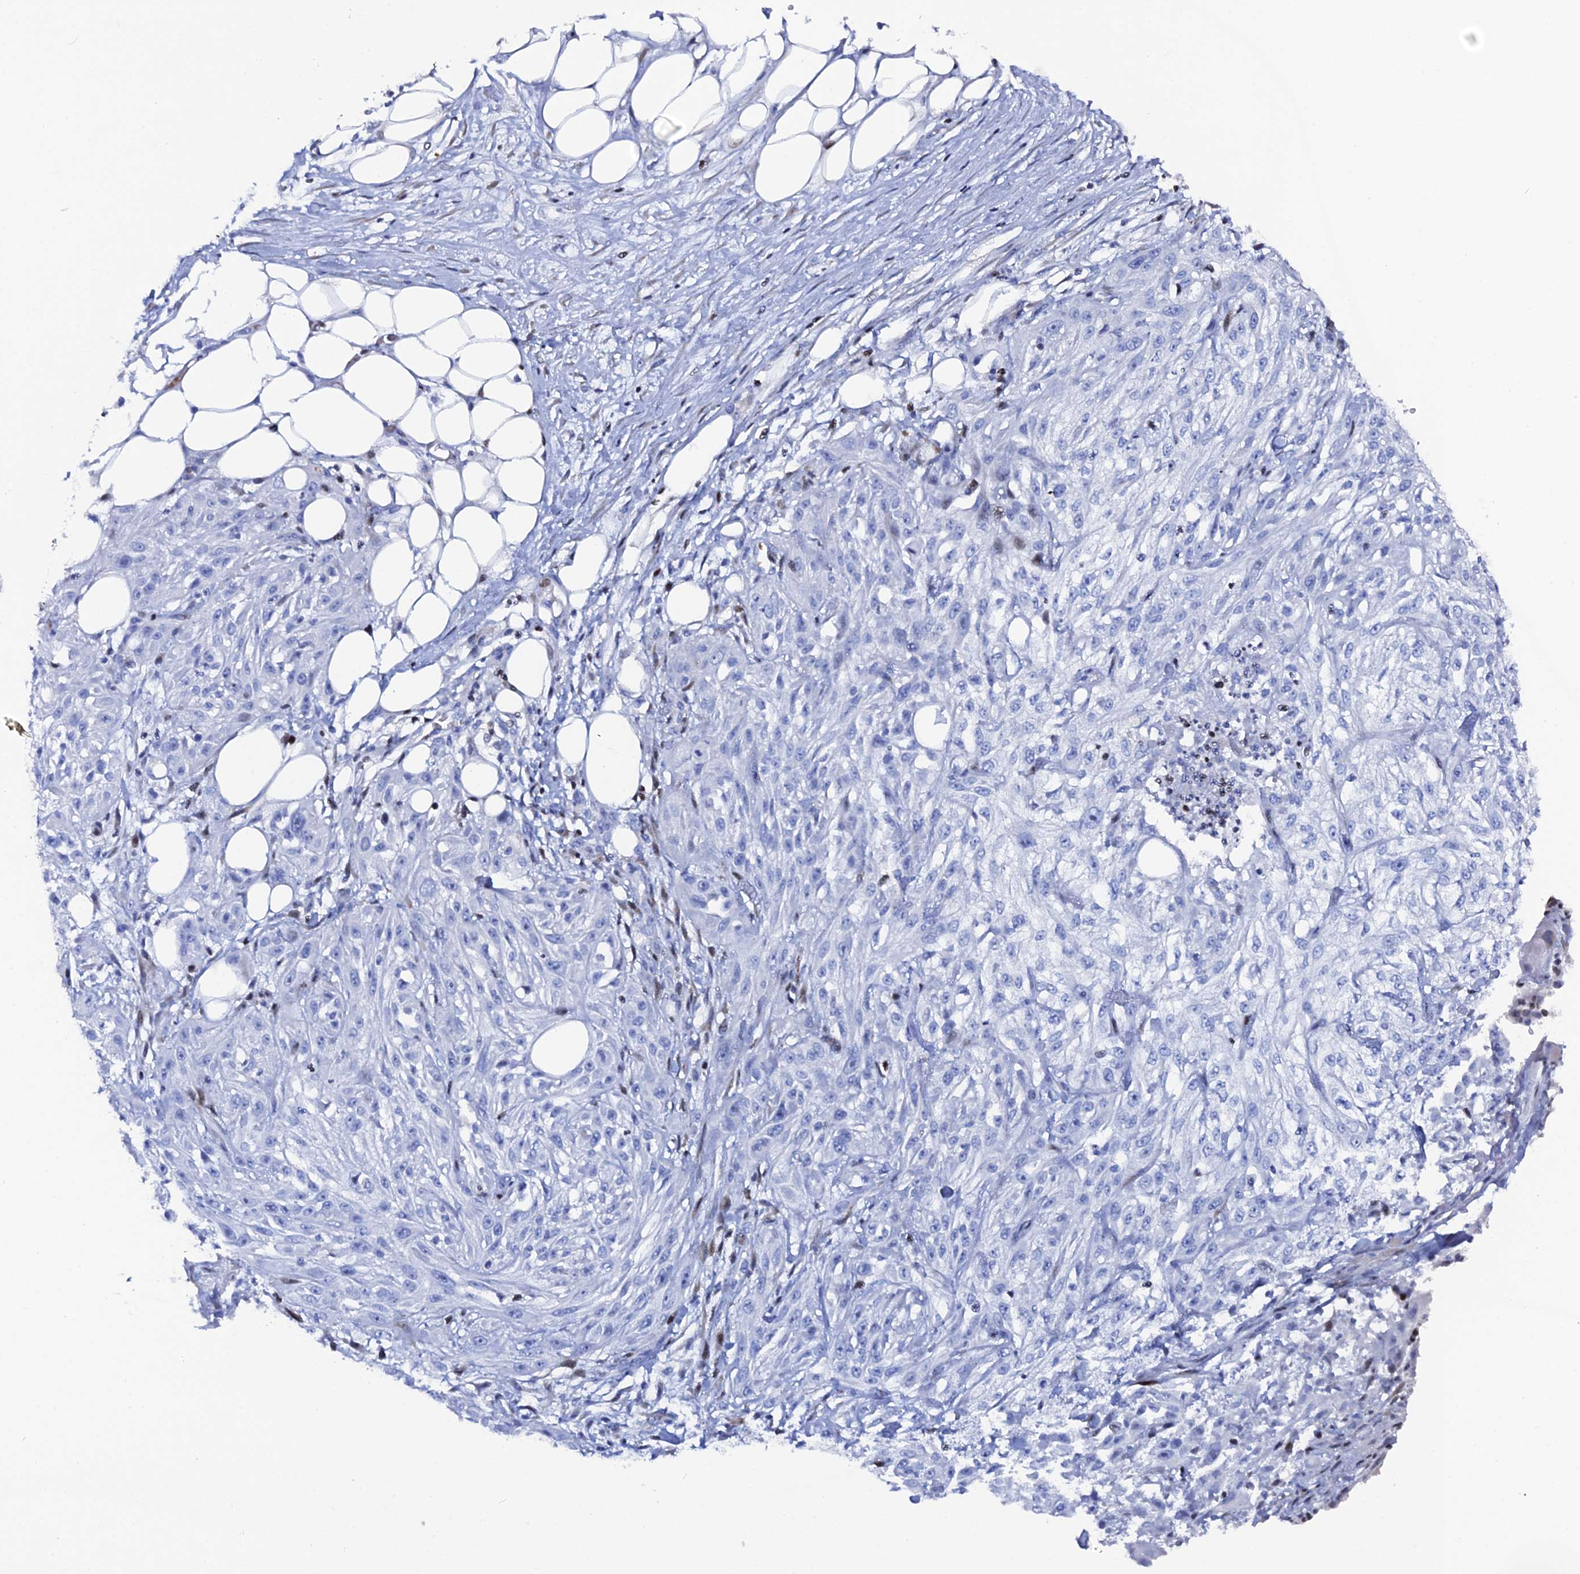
{"staining": {"intensity": "negative", "quantity": "none", "location": "none"}, "tissue": "skin cancer", "cell_type": "Tumor cells", "image_type": "cancer", "snomed": [{"axis": "morphology", "description": "Squamous cell carcinoma, NOS"}, {"axis": "morphology", "description": "Squamous cell carcinoma, metastatic, NOS"}, {"axis": "topography", "description": "Skin"}, {"axis": "topography", "description": "Lymph node"}], "caption": "A micrograph of human skin cancer is negative for staining in tumor cells.", "gene": "MYNN", "patient": {"sex": "male", "age": 75}}